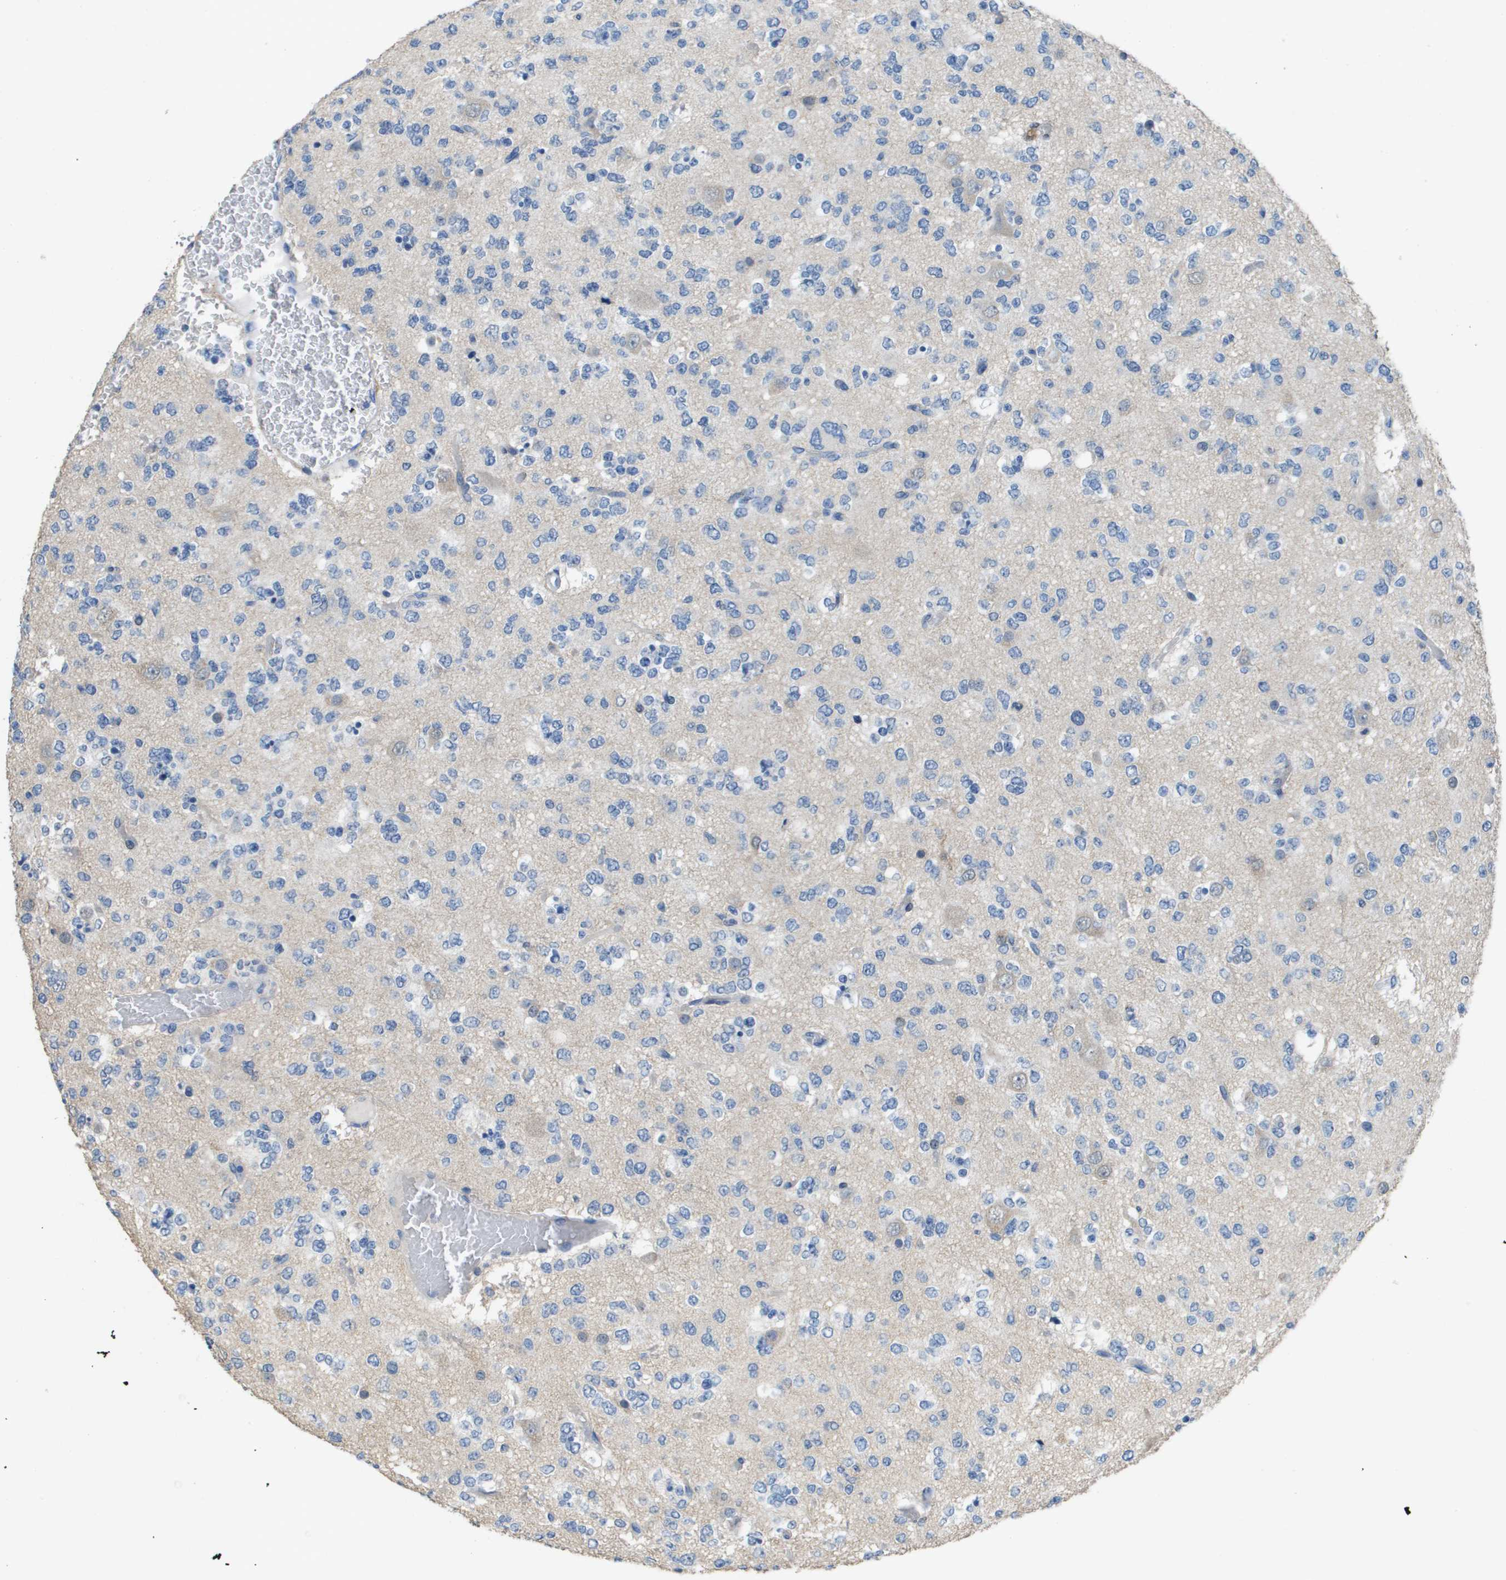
{"staining": {"intensity": "negative", "quantity": "none", "location": "none"}, "tissue": "glioma", "cell_type": "Tumor cells", "image_type": "cancer", "snomed": [{"axis": "morphology", "description": "Glioma, malignant, Low grade"}, {"axis": "topography", "description": "Brain"}], "caption": "The image reveals no significant positivity in tumor cells of malignant glioma (low-grade).", "gene": "FABP5", "patient": {"sex": "male", "age": 38}}